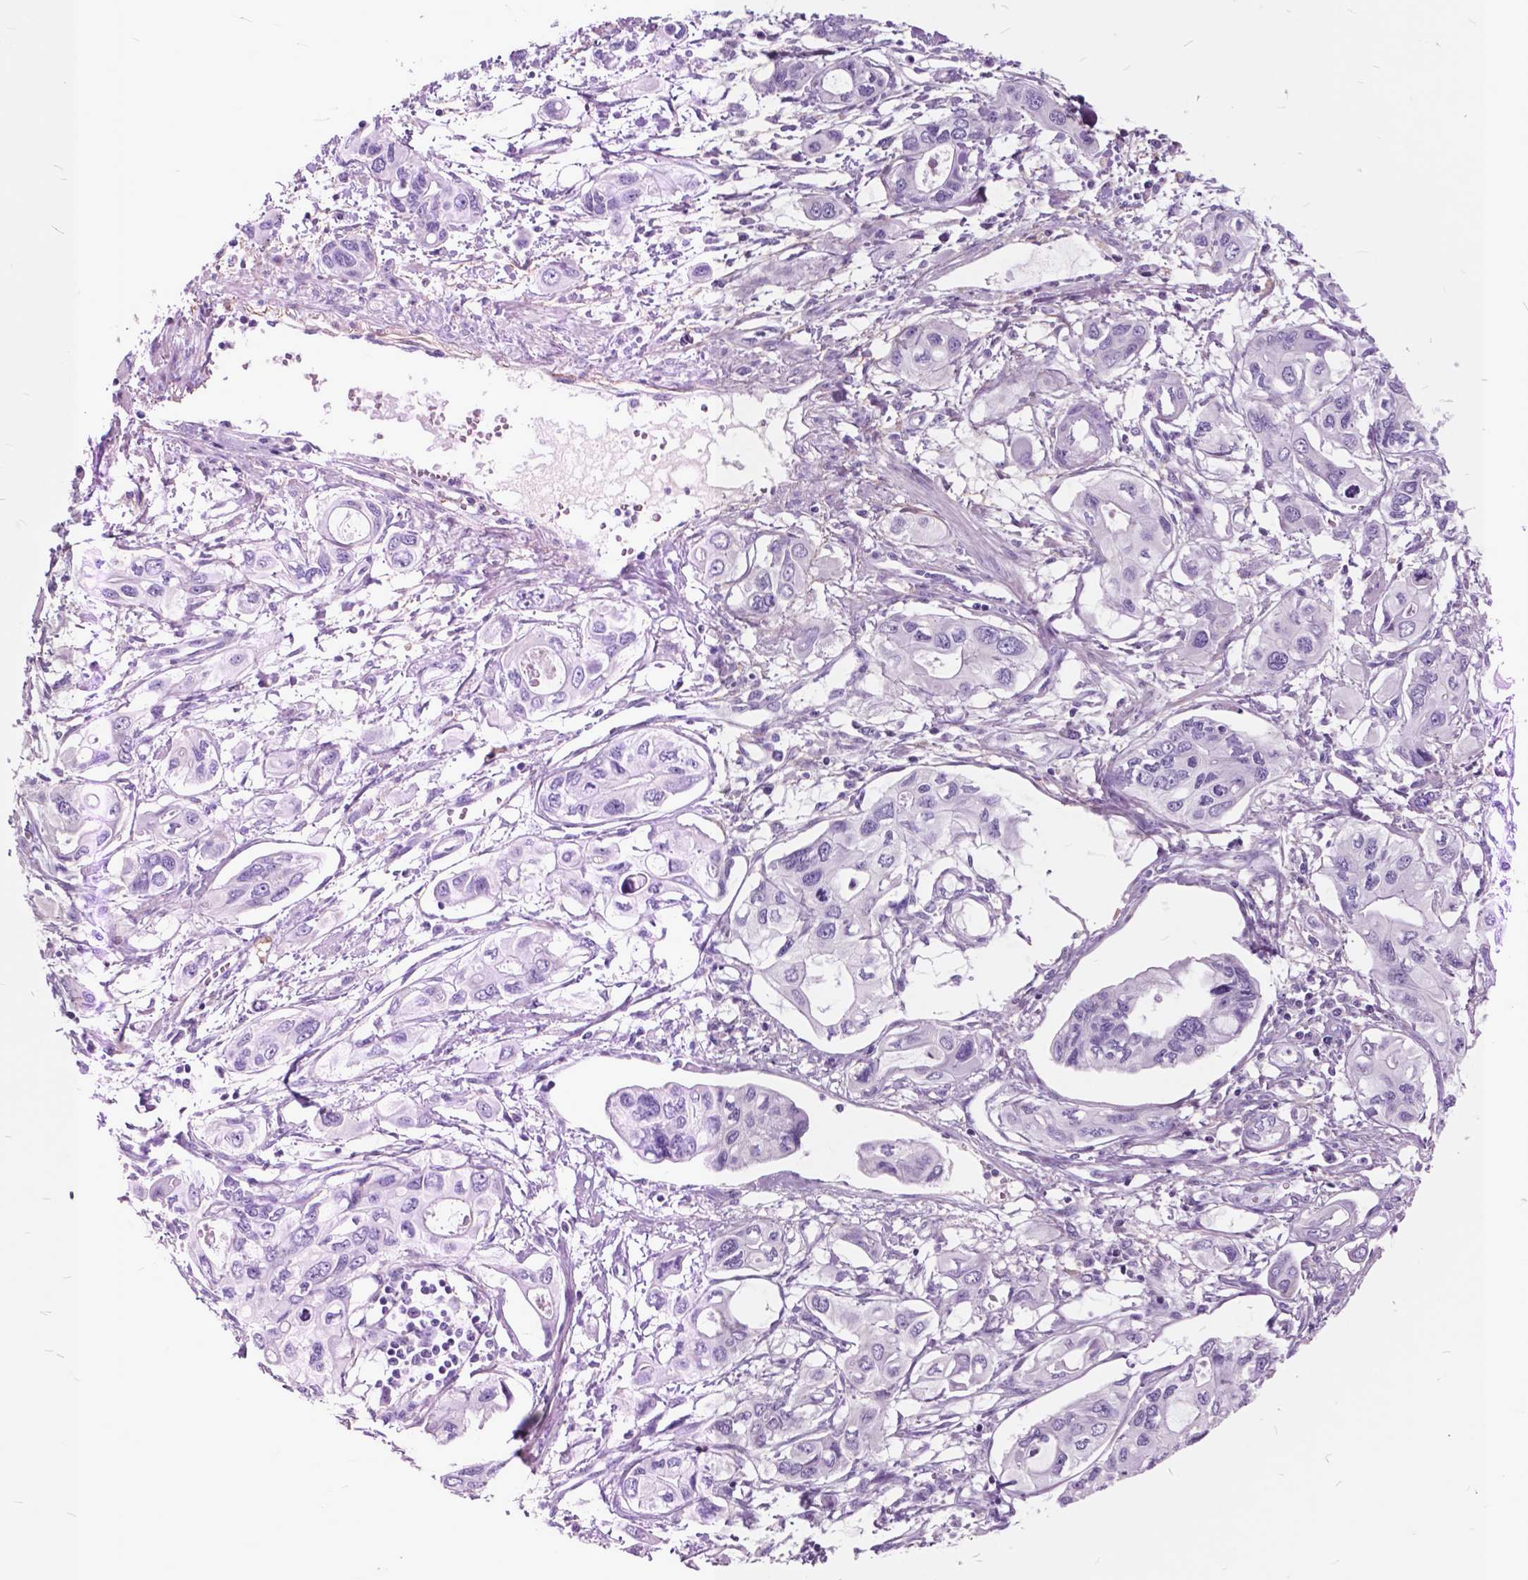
{"staining": {"intensity": "negative", "quantity": "none", "location": "none"}, "tissue": "pancreatic cancer", "cell_type": "Tumor cells", "image_type": "cancer", "snomed": [{"axis": "morphology", "description": "Adenocarcinoma, NOS"}, {"axis": "topography", "description": "Pancreas"}], "caption": "An image of human pancreatic cancer is negative for staining in tumor cells. (DAB immunohistochemistry, high magnification).", "gene": "GDF9", "patient": {"sex": "male", "age": 60}}